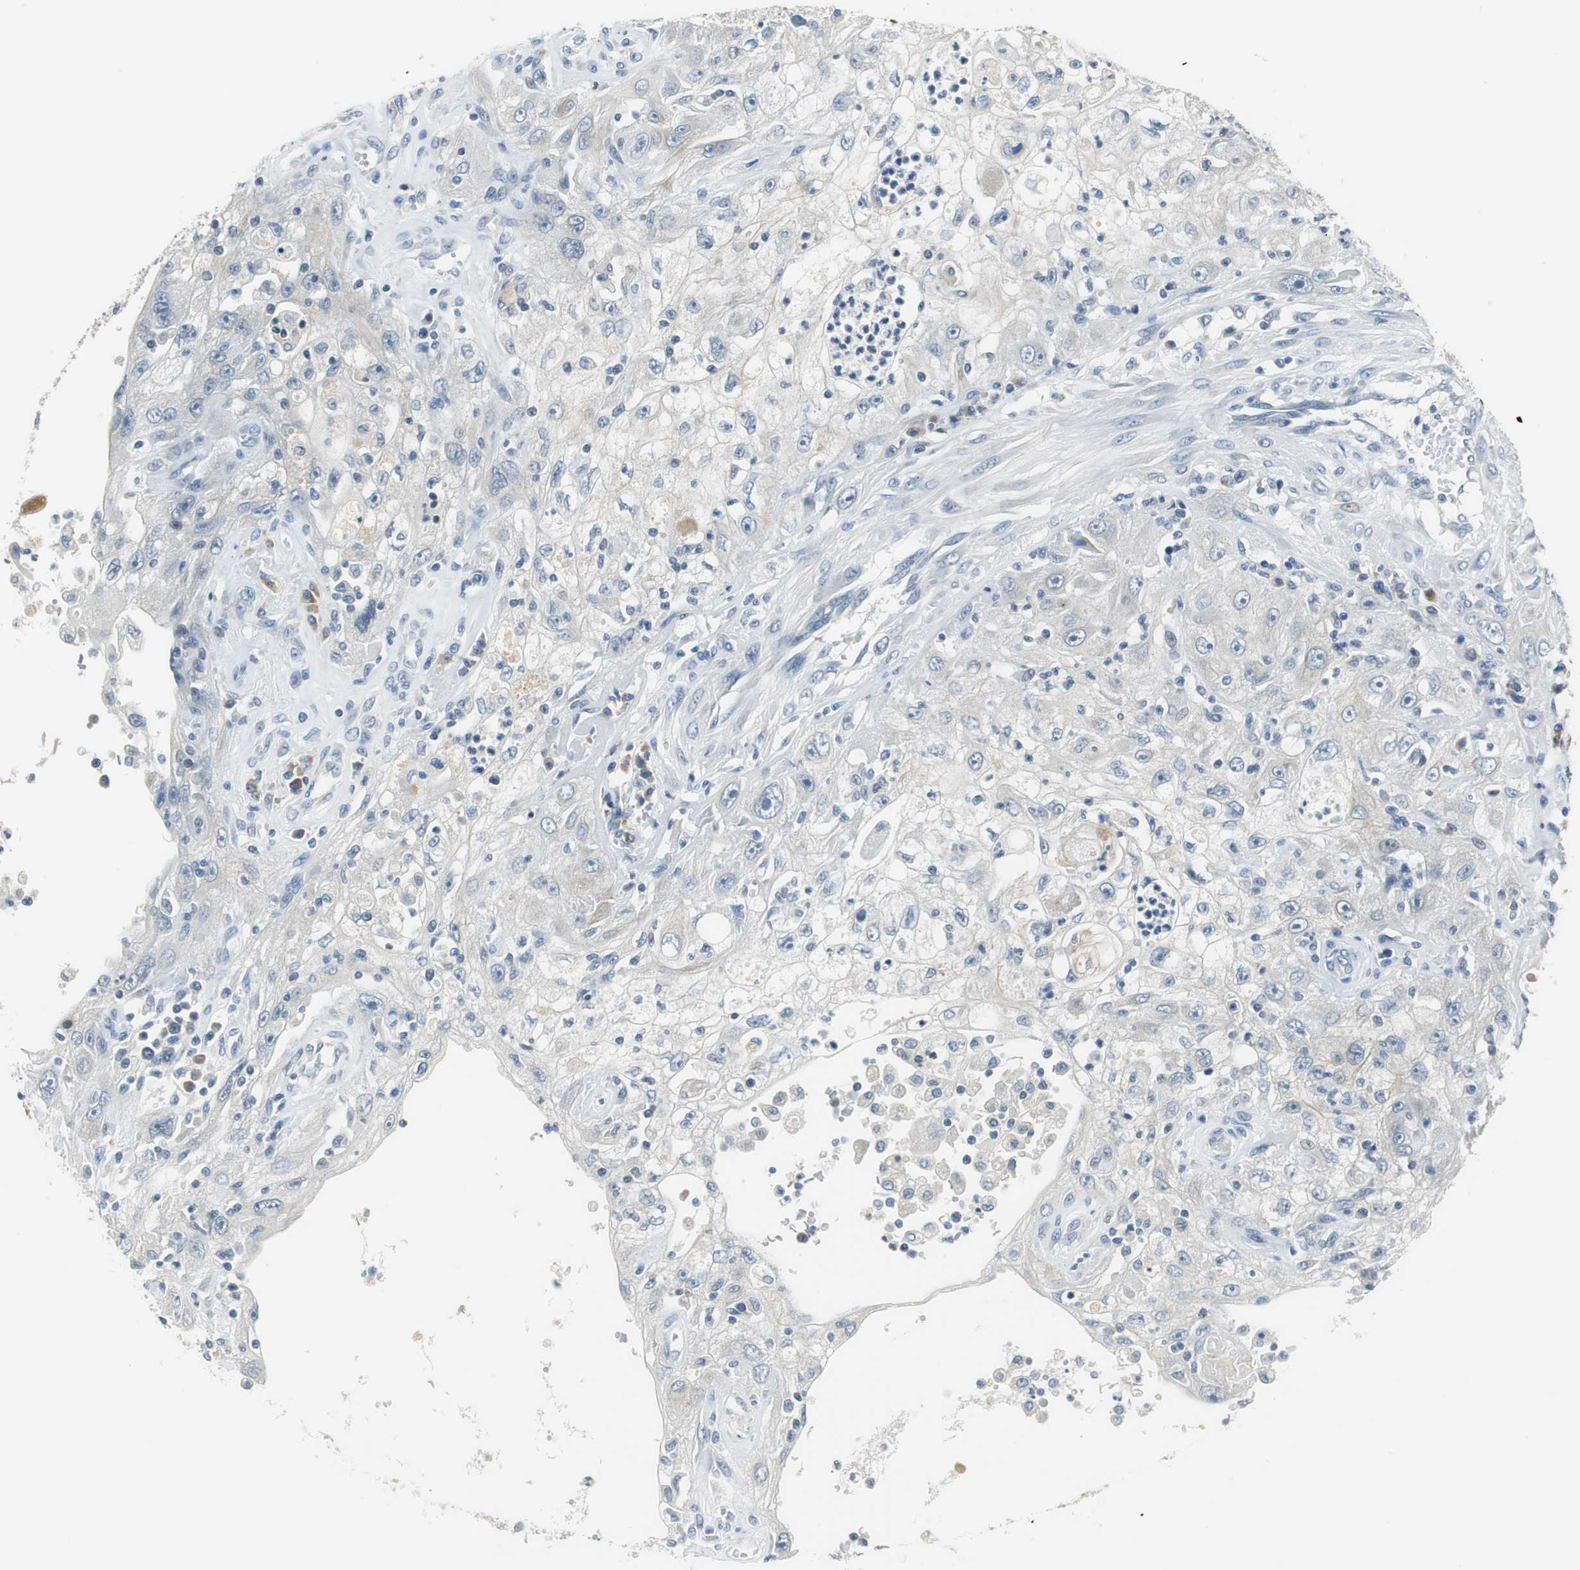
{"staining": {"intensity": "negative", "quantity": "none", "location": "none"}, "tissue": "skin cancer", "cell_type": "Tumor cells", "image_type": "cancer", "snomed": [{"axis": "morphology", "description": "Squamous cell carcinoma, NOS"}, {"axis": "topography", "description": "Skin"}], "caption": "Photomicrograph shows no significant protein staining in tumor cells of skin cancer.", "gene": "GLCCI1", "patient": {"sex": "male", "age": 75}}